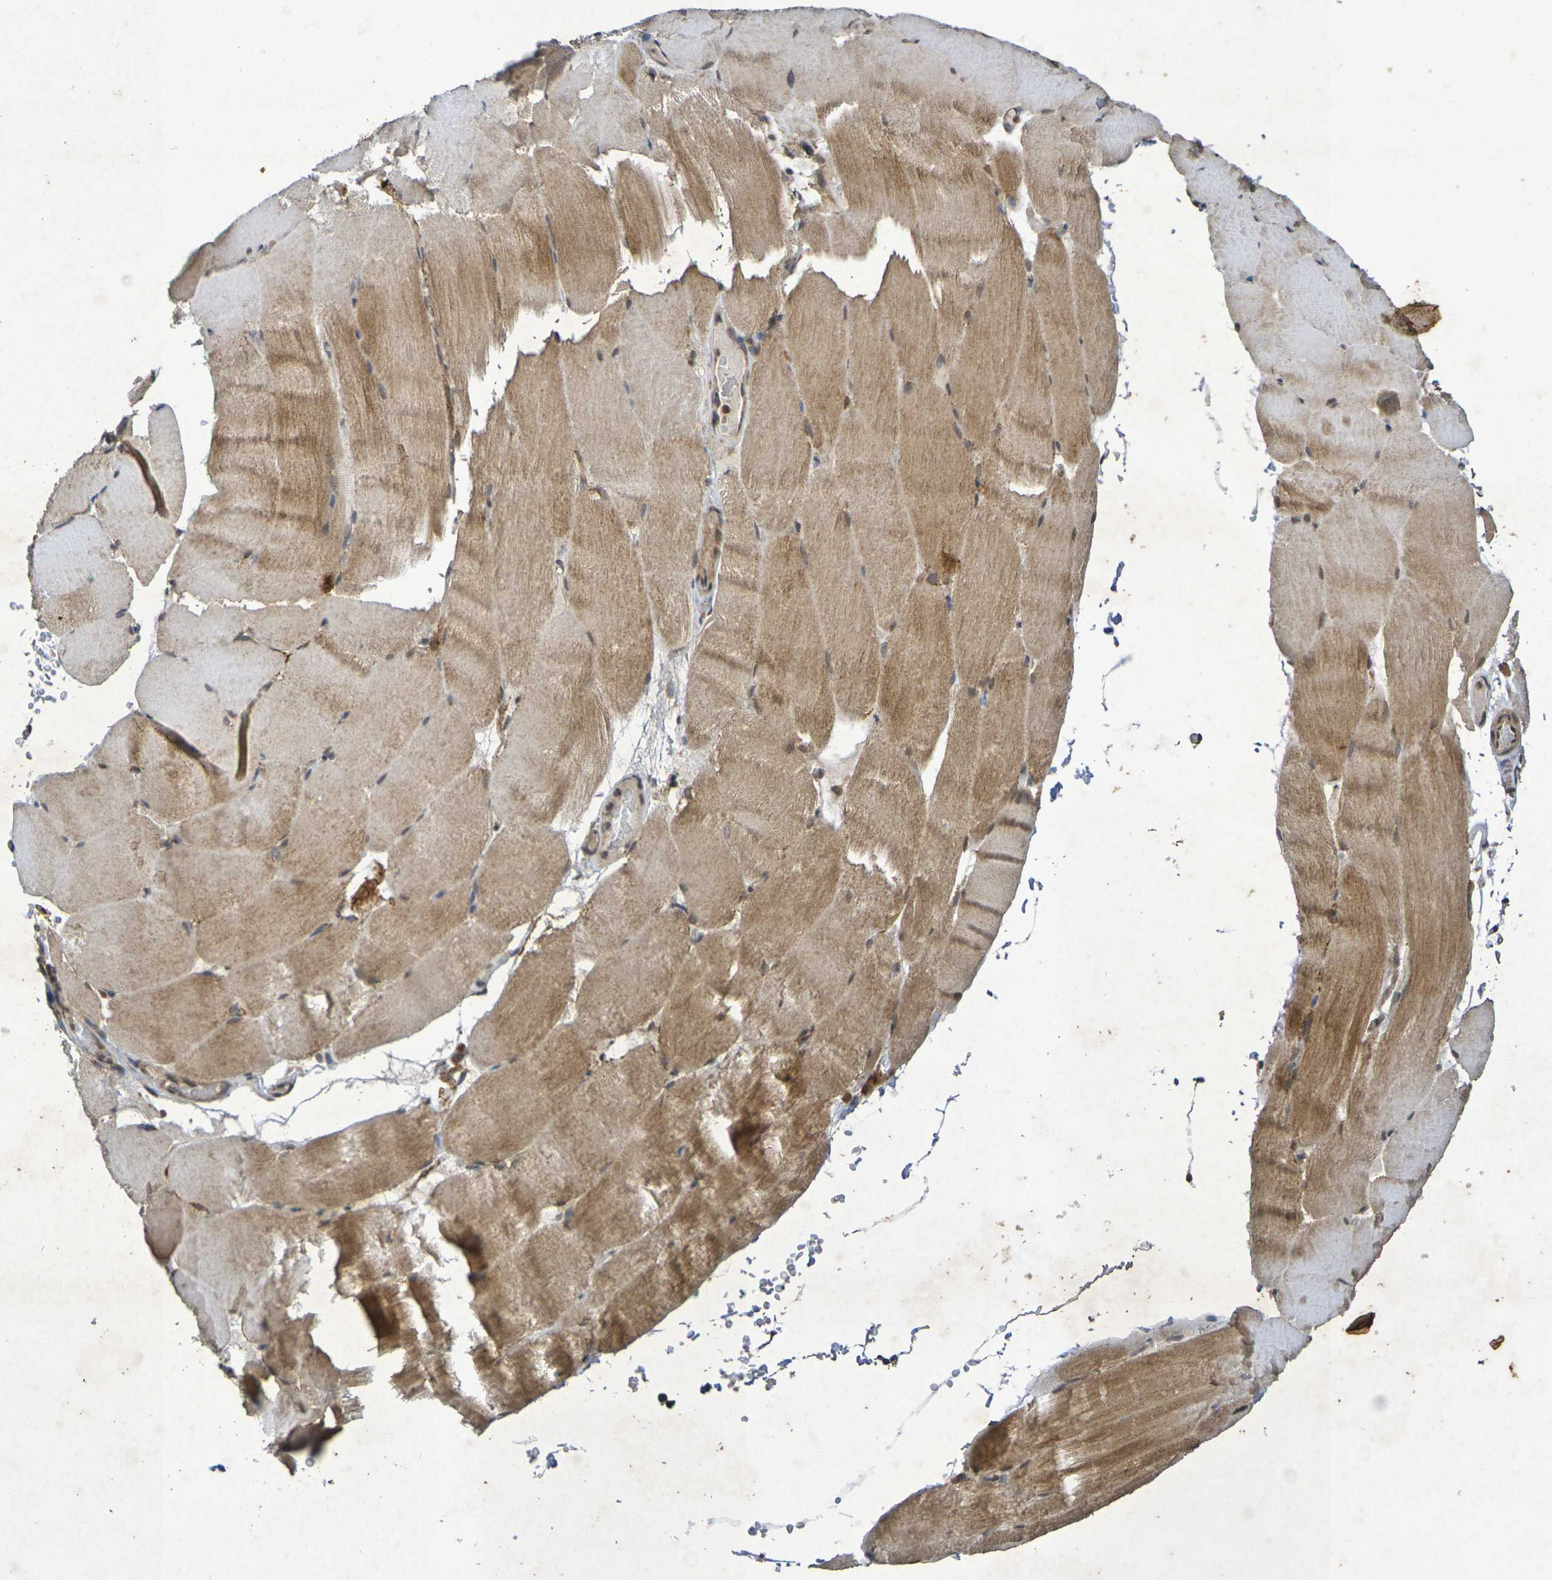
{"staining": {"intensity": "moderate", "quantity": ">75%", "location": "cytoplasmic/membranous"}, "tissue": "skeletal muscle", "cell_type": "Myocytes", "image_type": "normal", "snomed": [{"axis": "morphology", "description": "Normal tissue, NOS"}, {"axis": "topography", "description": "Skeletal muscle"}, {"axis": "topography", "description": "Parathyroid gland"}], "caption": "Immunohistochemical staining of benign skeletal muscle displays medium levels of moderate cytoplasmic/membranous staining in about >75% of myocytes.", "gene": "GUCY1A2", "patient": {"sex": "female", "age": 37}}